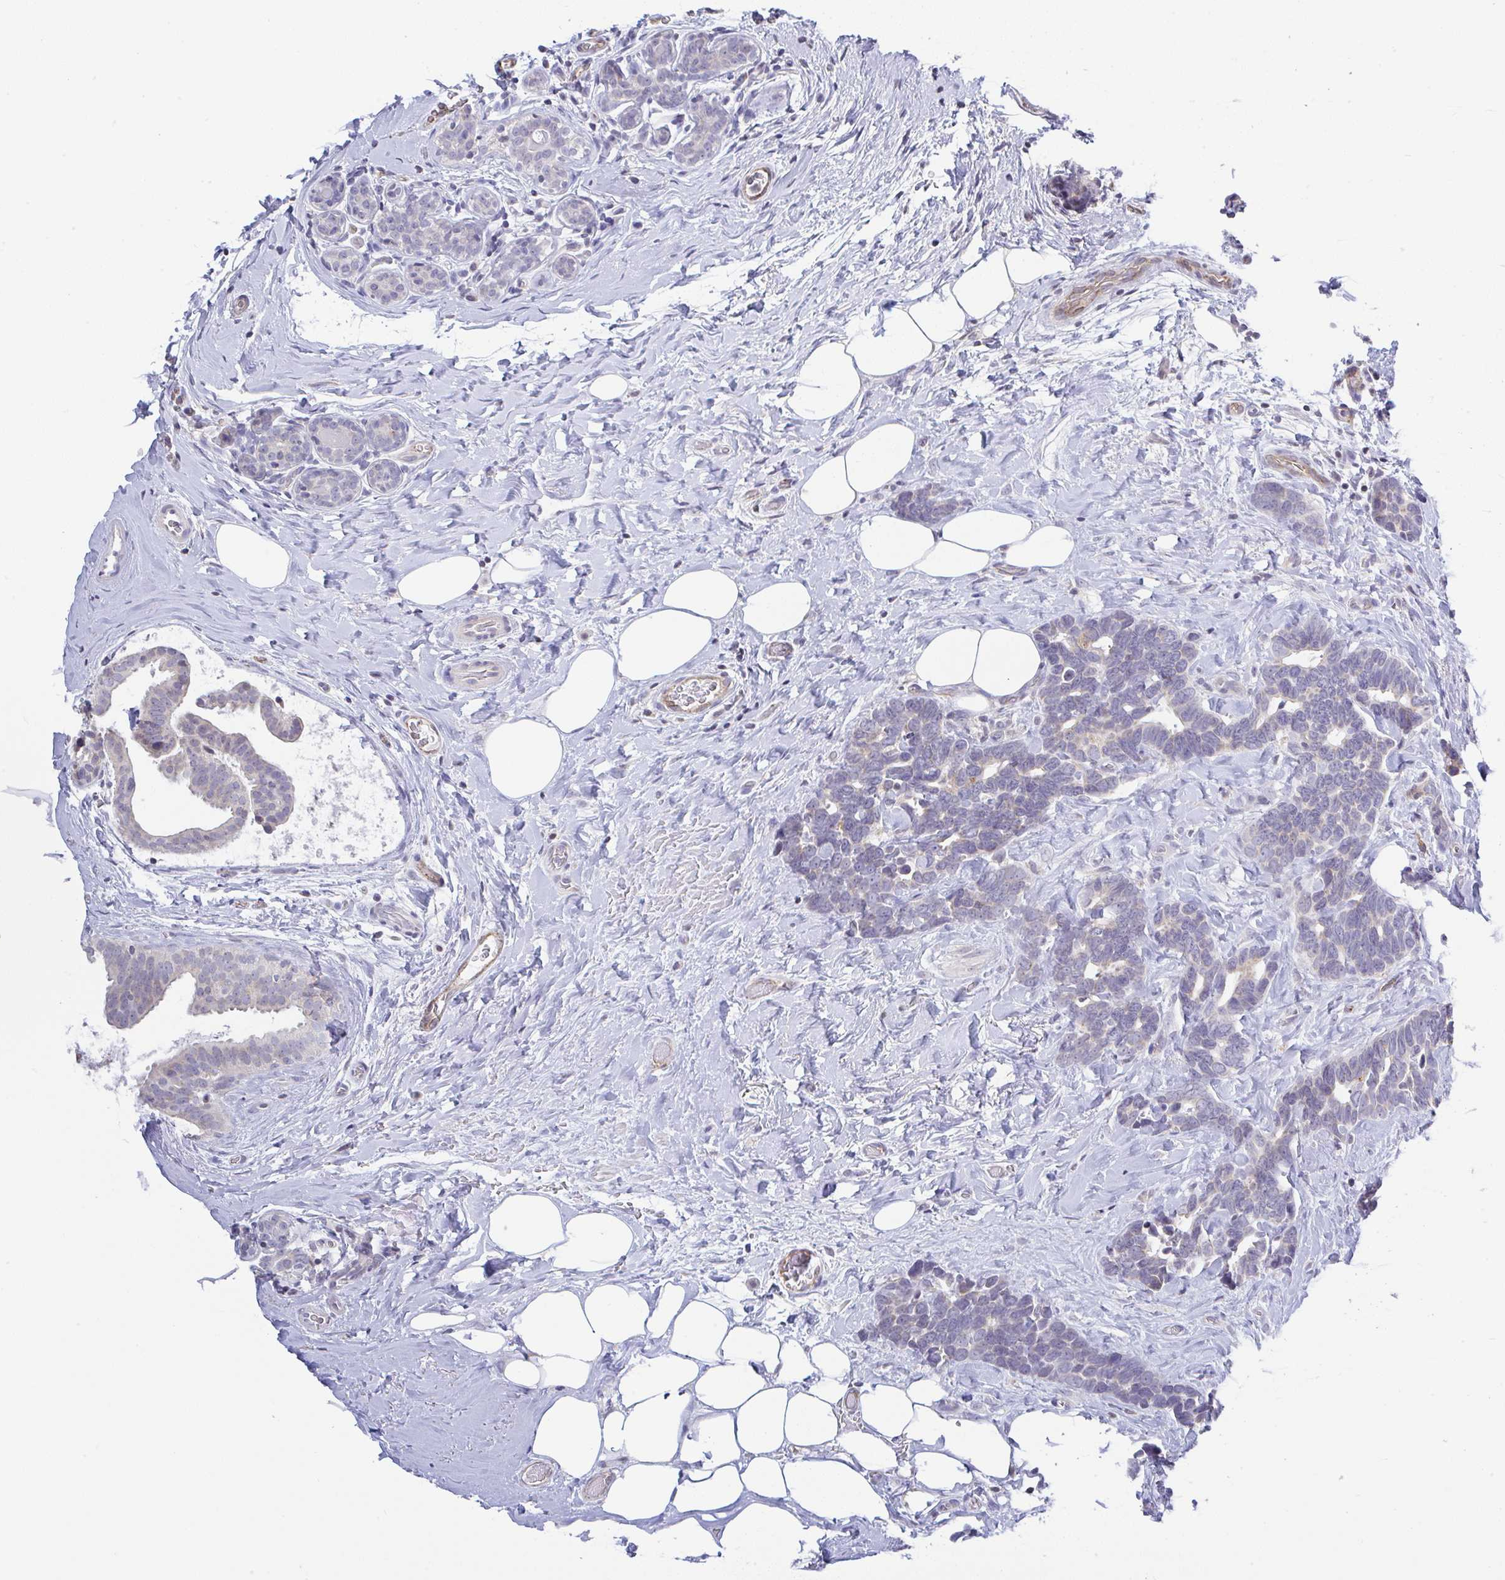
{"staining": {"intensity": "negative", "quantity": "none", "location": "none"}, "tissue": "breast cancer", "cell_type": "Tumor cells", "image_type": "cancer", "snomed": [{"axis": "morphology", "description": "Duct carcinoma"}, {"axis": "topography", "description": "Breast"}], "caption": "Infiltrating ductal carcinoma (breast) was stained to show a protein in brown. There is no significant positivity in tumor cells. (Brightfield microscopy of DAB immunohistochemistry (IHC) at high magnification).", "gene": "PLCD4", "patient": {"sex": "female", "age": 71}}